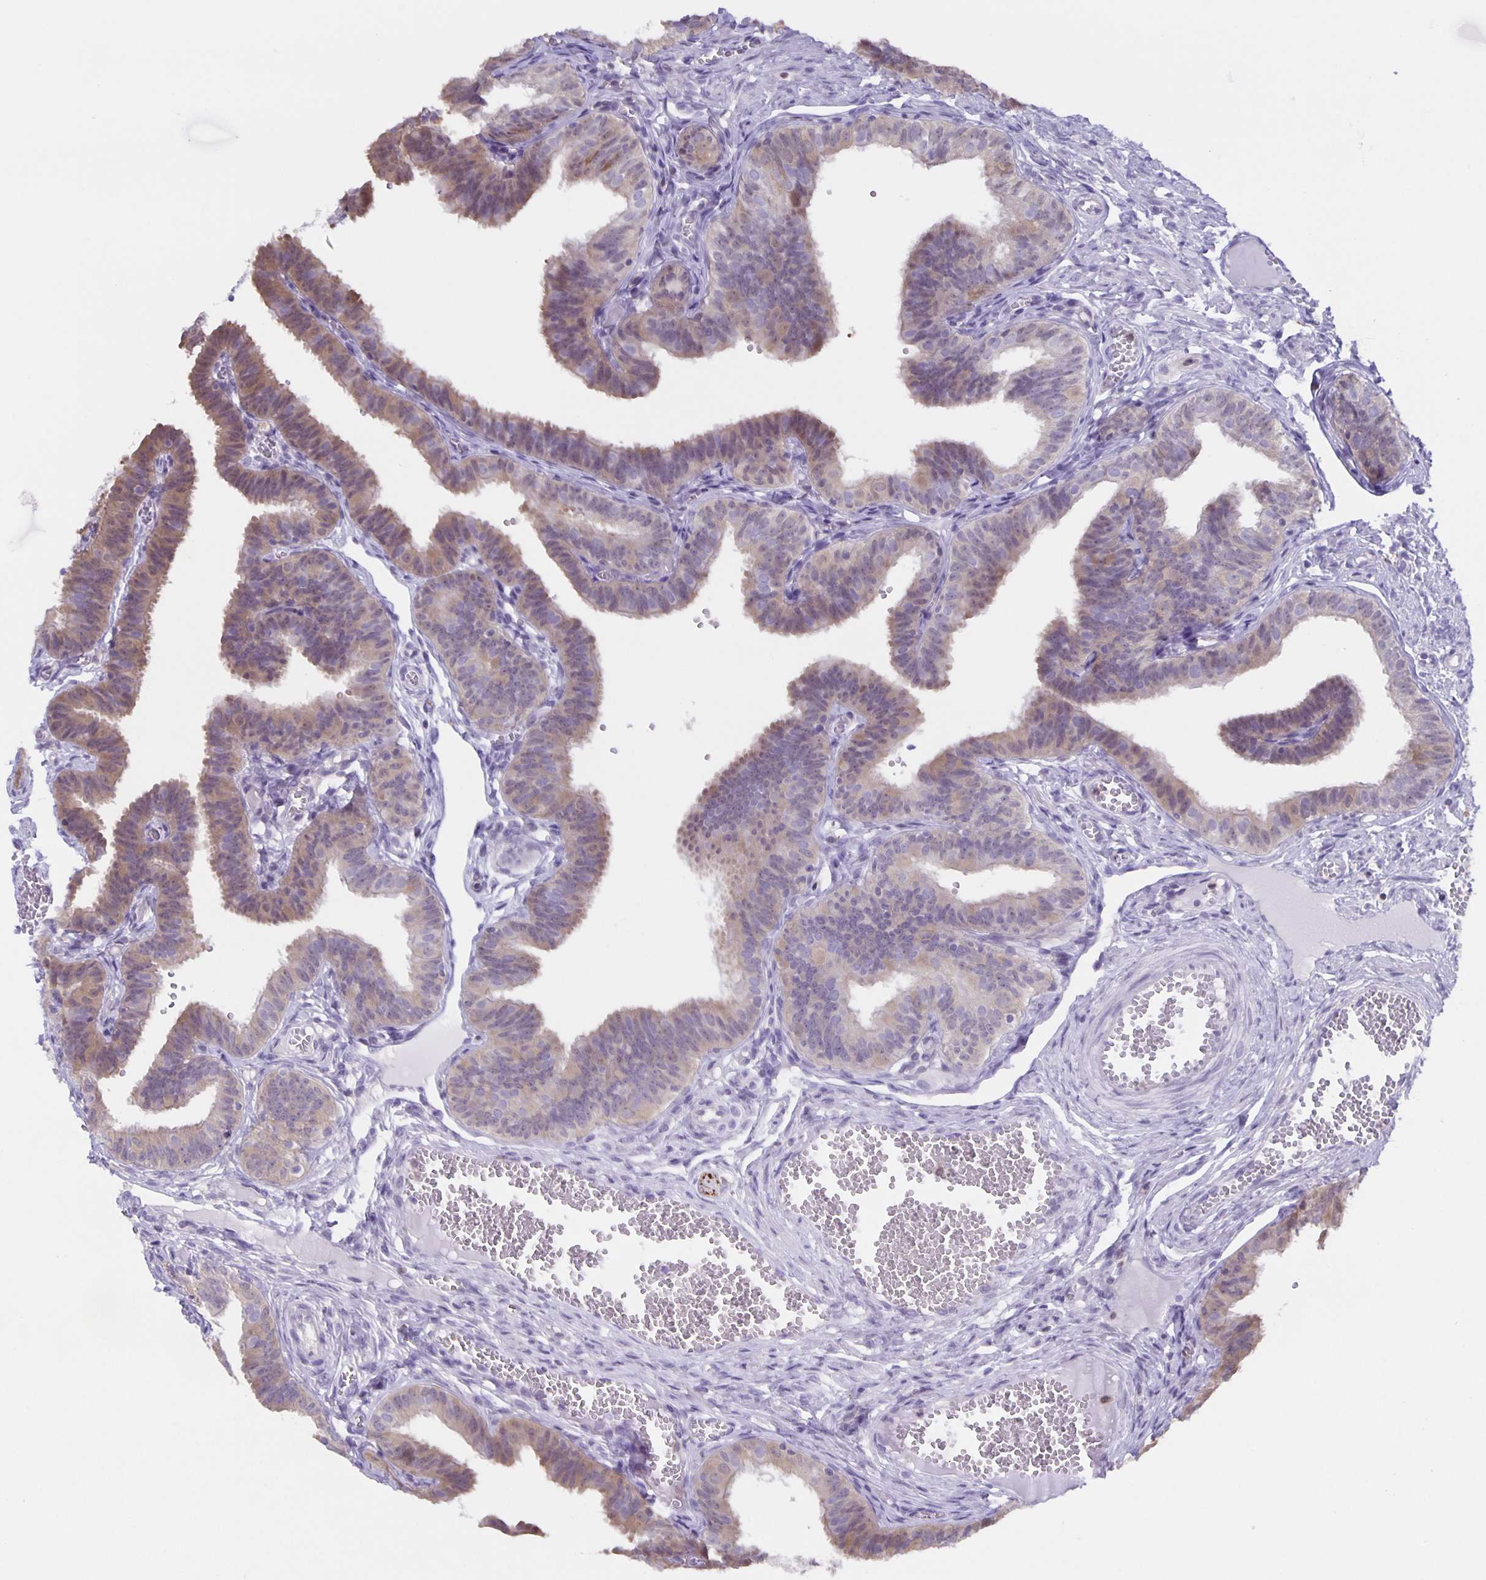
{"staining": {"intensity": "weak", "quantity": "25%-75%", "location": "cytoplasmic/membranous"}, "tissue": "fallopian tube", "cell_type": "Glandular cells", "image_type": "normal", "snomed": [{"axis": "morphology", "description": "Normal tissue, NOS"}, {"axis": "topography", "description": "Fallopian tube"}], "caption": "Brown immunohistochemical staining in benign fallopian tube exhibits weak cytoplasmic/membranous expression in approximately 25%-75% of glandular cells.", "gene": "MARCHF6", "patient": {"sex": "female", "age": 25}}